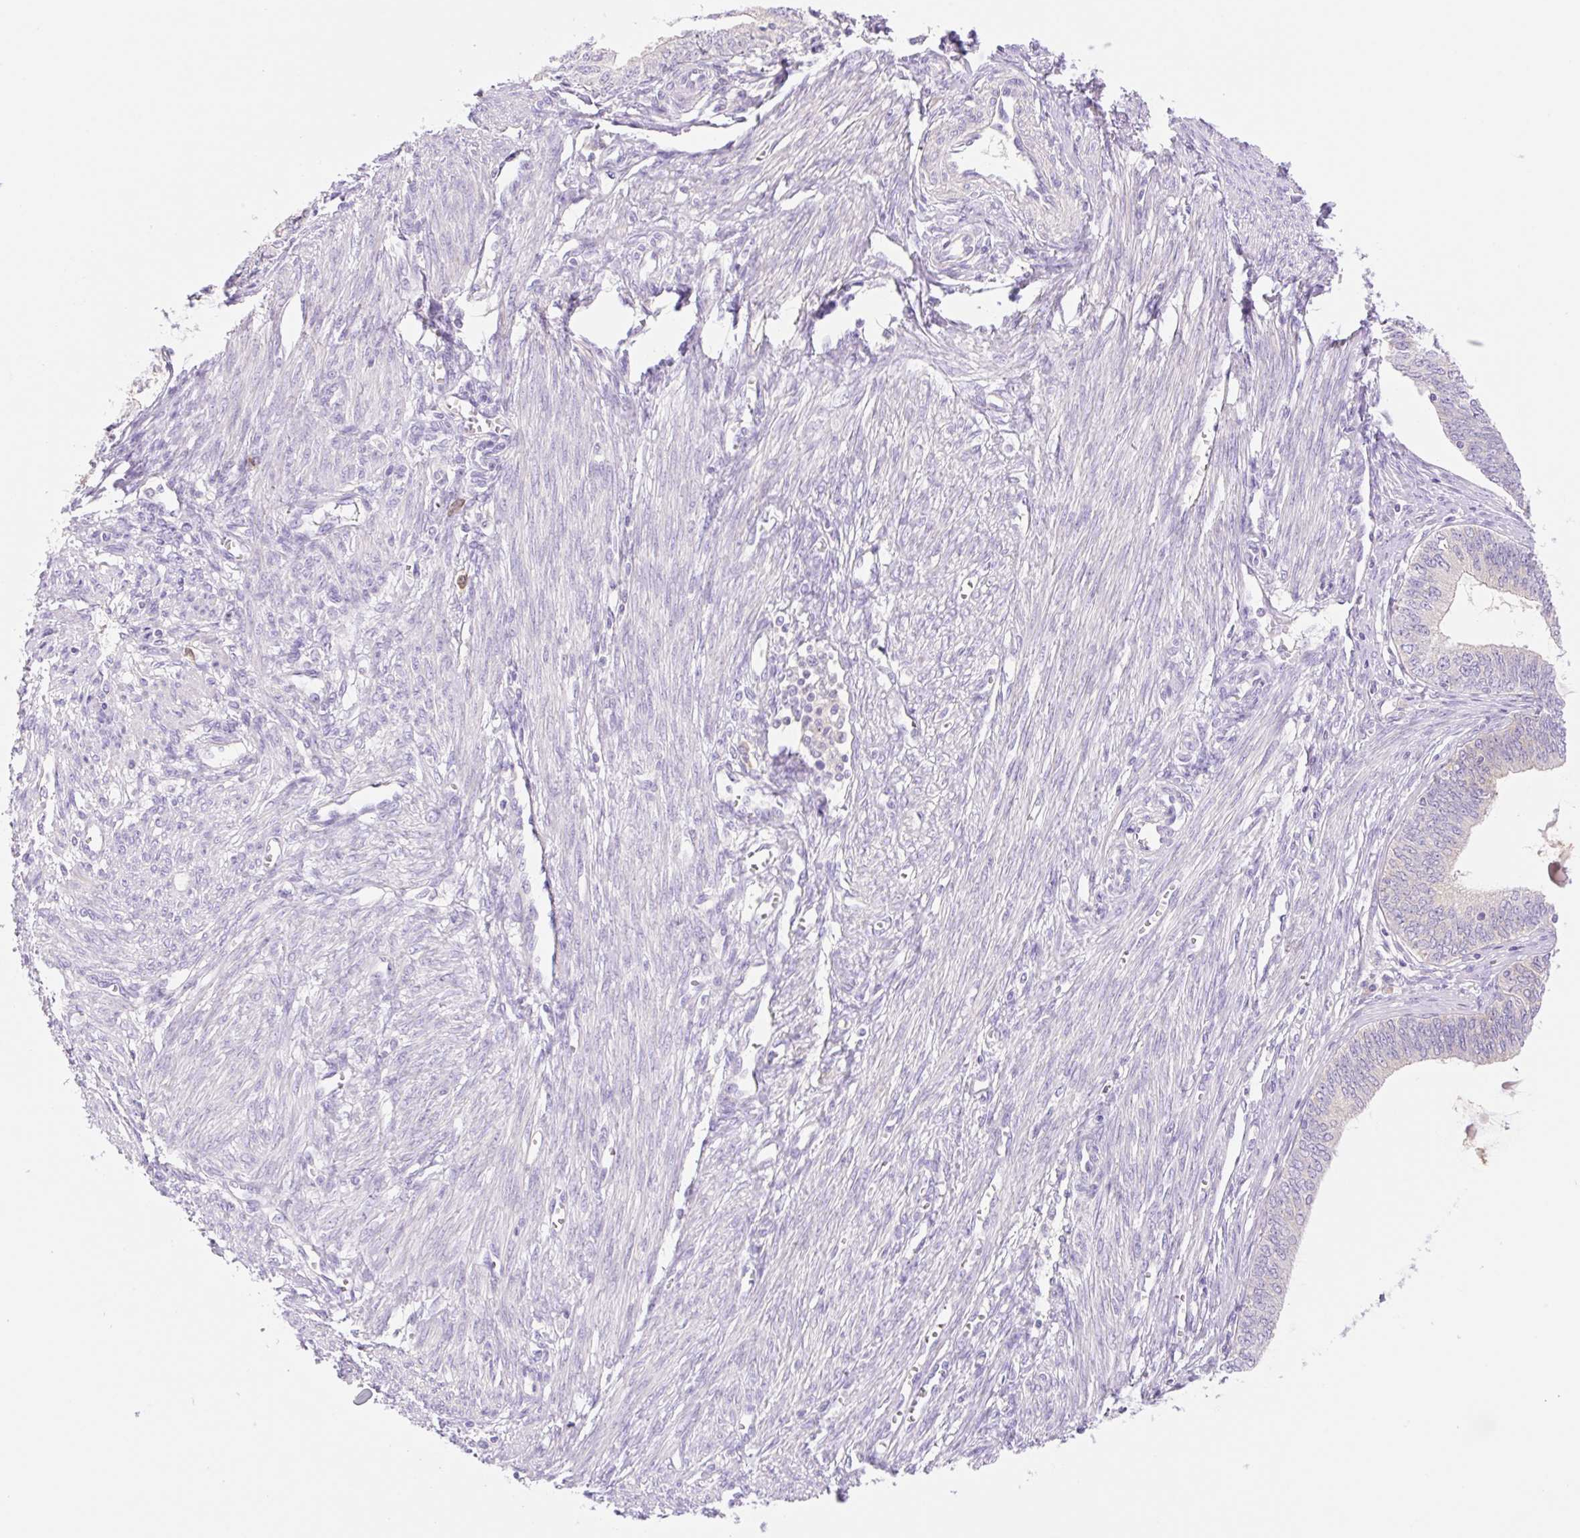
{"staining": {"intensity": "negative", "quantity": "none", "location": "none"}, "tissue": "endometrial cancer", "cell_type": "Tumor cells", "image_type": "cancer", "snomed": [{"axis": "morphology", "description": "Adenocarcinoma, NOS"}, {"axis": "topography", "description": "Endometrium"}], "caption": "There is no significant expression in tumor cells of endometrial adenocarcinoma.", "gene": "DENND5A", "patient": {"sex": "female", "age": 68}}